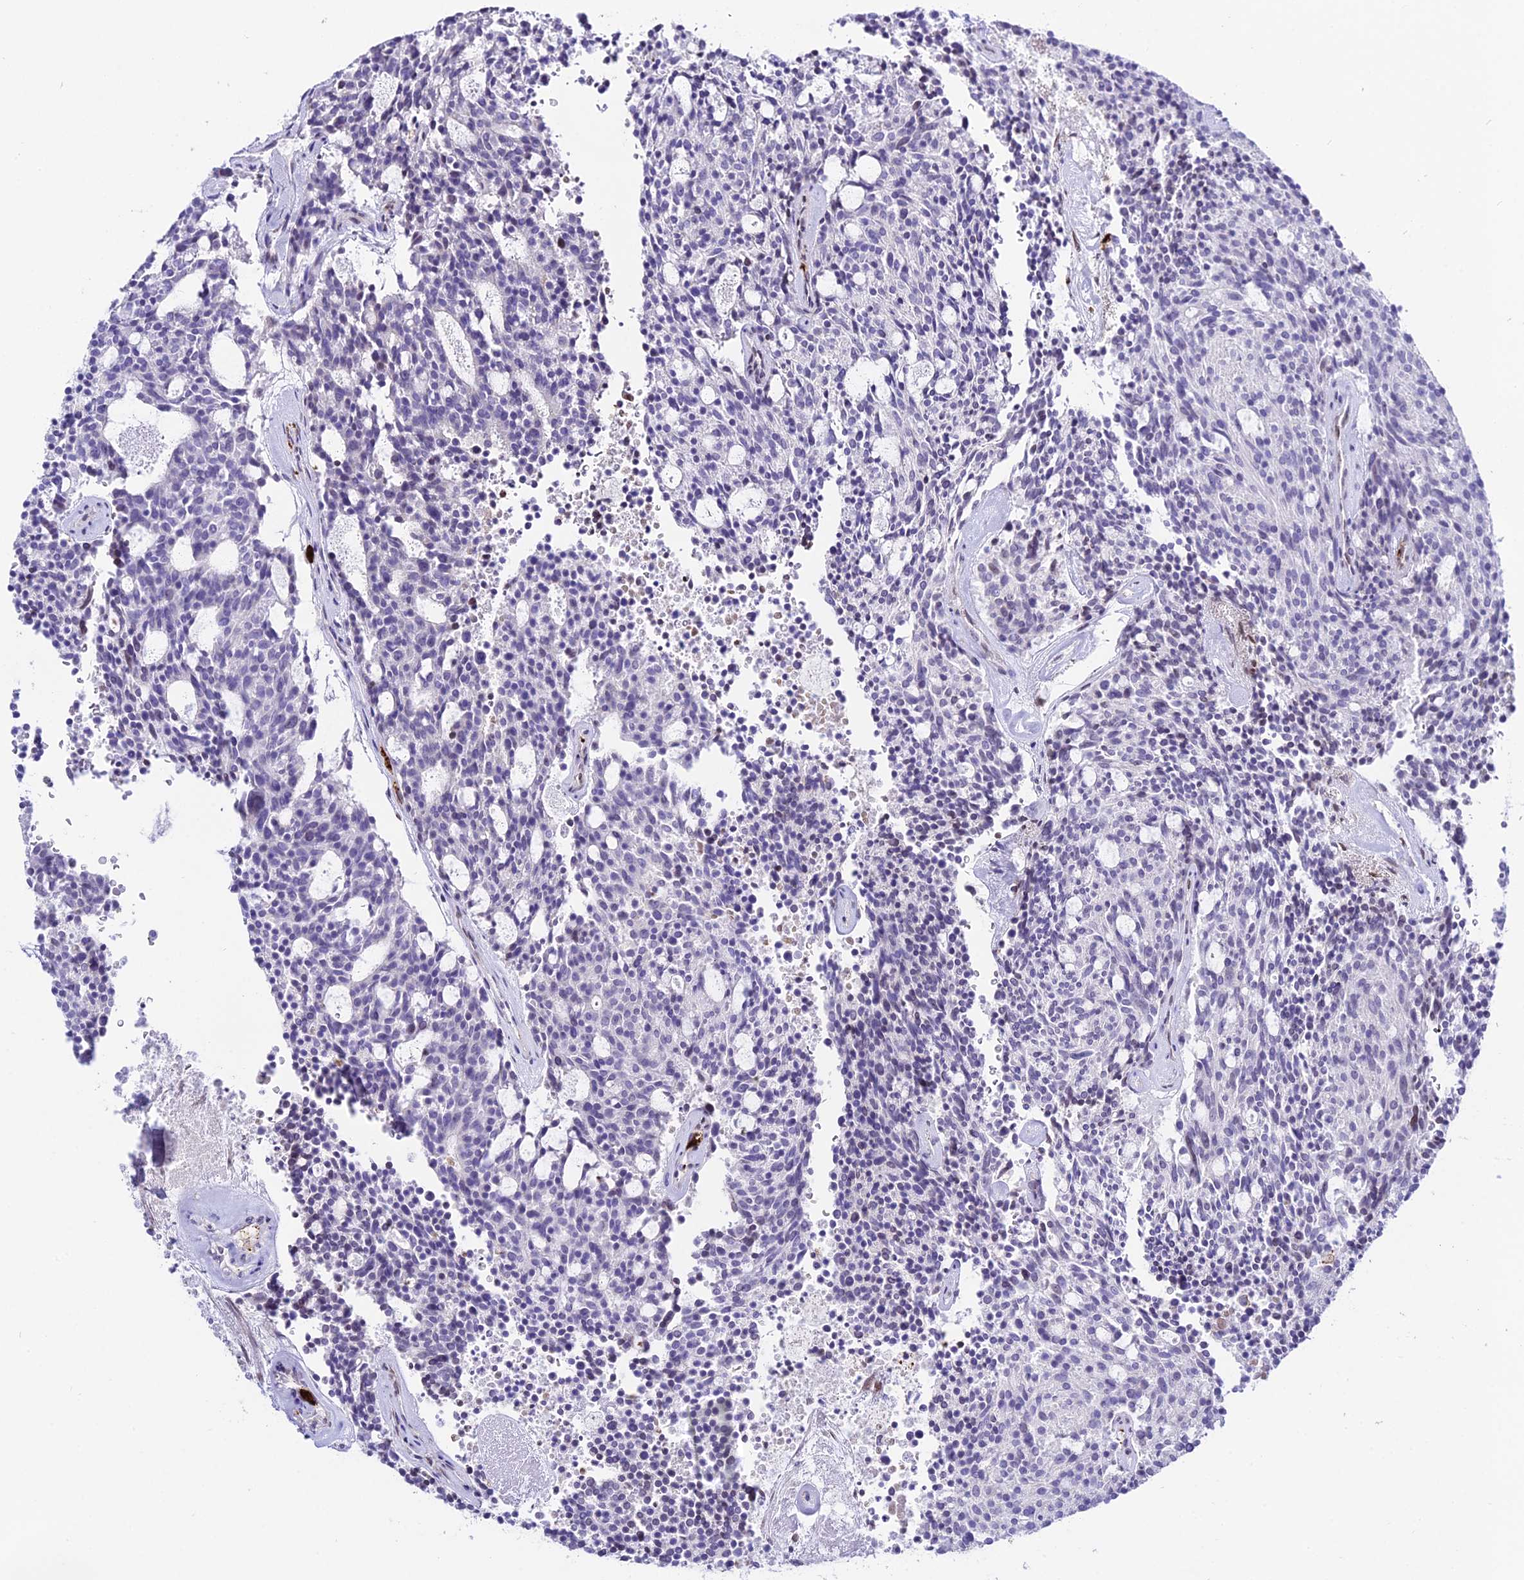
{"staining": {"intensity": "negative", "quantity": "none", "location": "none"}, "tissue": "carcinoid", "cell_type": "Tumor cells", "image_type": "cancer", "snomed": [{"axis": "morphology", "description": "Carcinoid, malignant, NOS"}, {"axis": "topography", "description": "Pancreas"}], "caption": "The IHC photomicrograph has no significant positivity in tumor cells of carcinoid tissue.", "gene": "MCM10", "patient": {"sex": "female", "age": 54}}